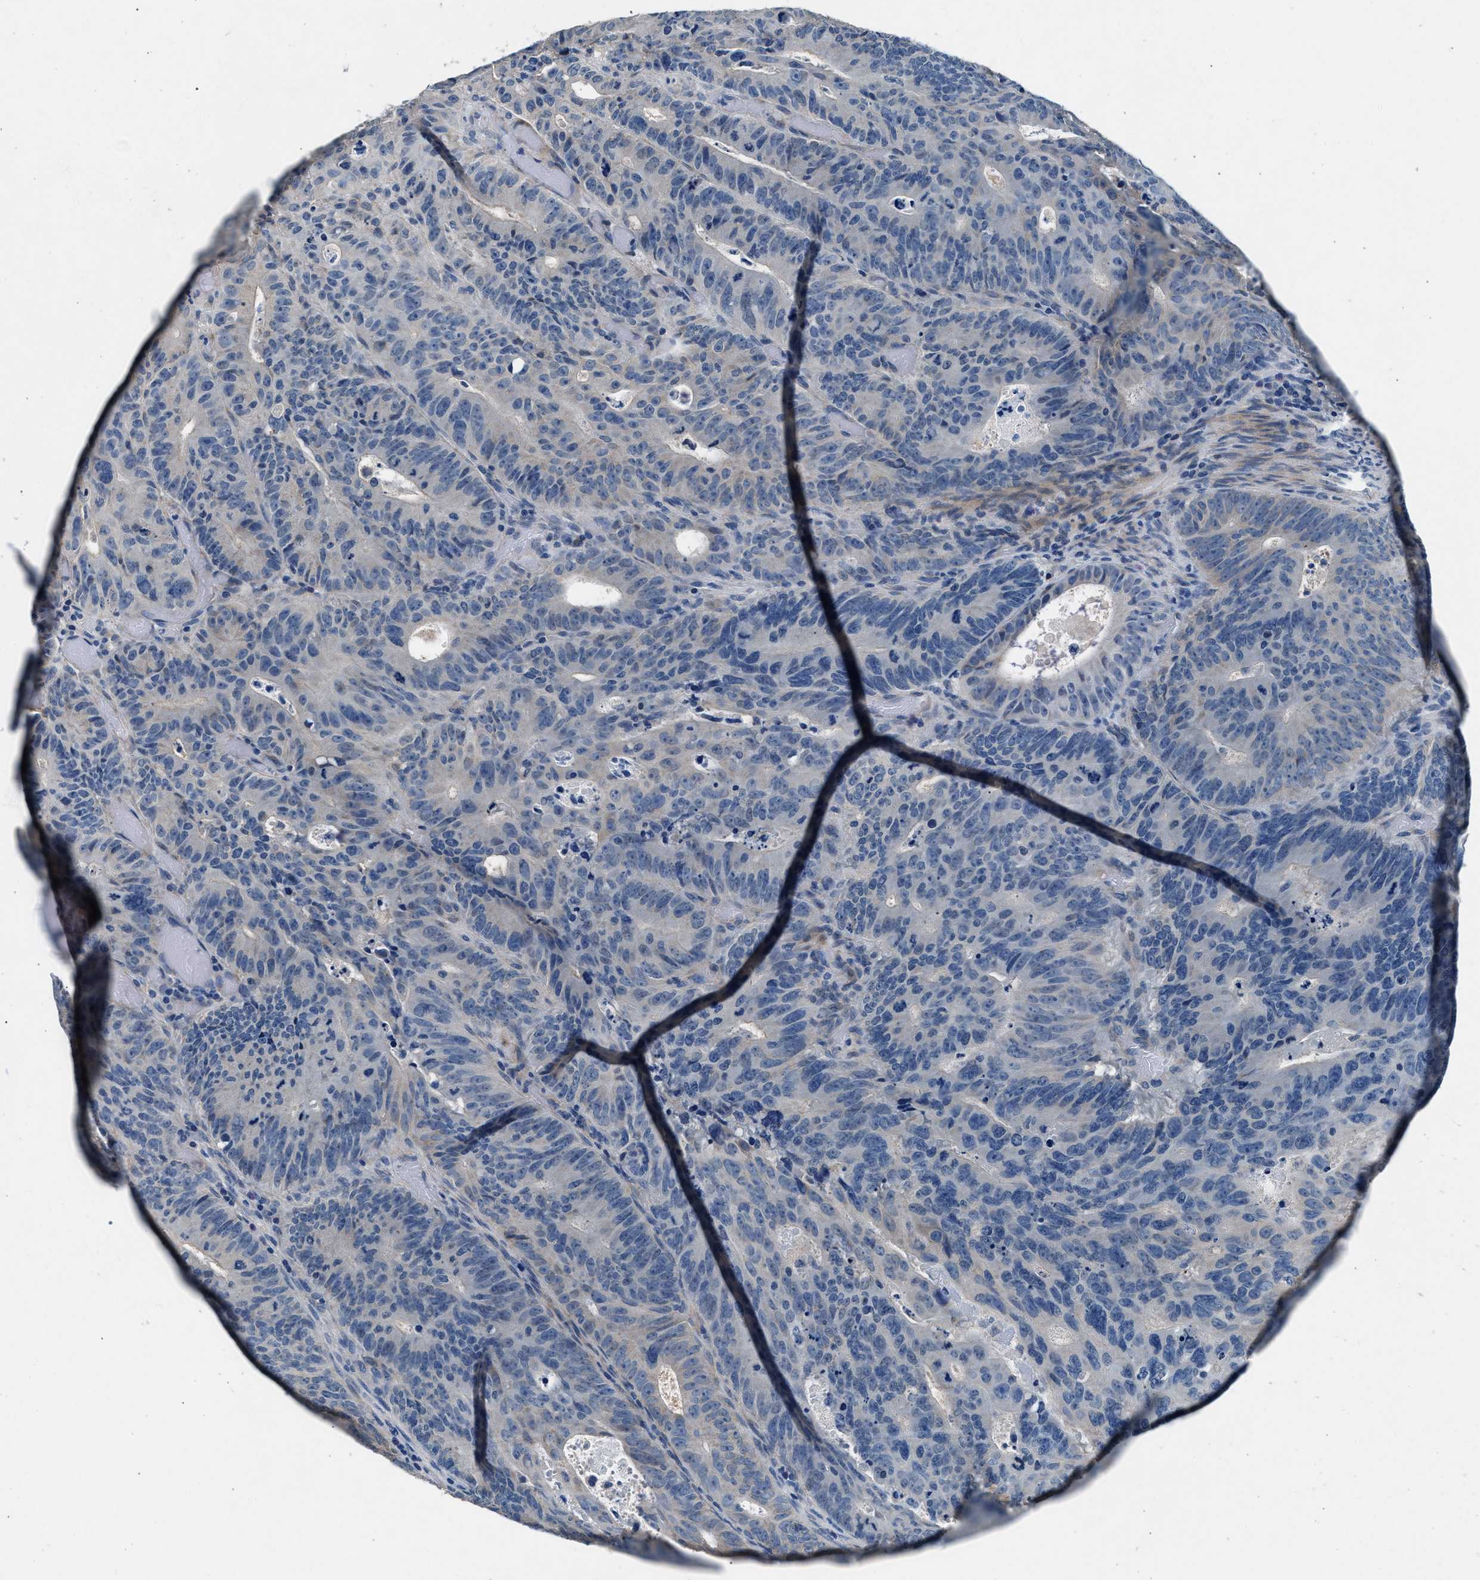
{"staining": {"intensity": "negative", "quantity": "none", "location": "none"}, "tissue": "colorectal cancer", "cell_type": "Tumor cells", "image_type": "cancer", "snomed": [{"axis": "morphology", "description": "Adenocarcinoma, NOS"}, {"axis": "topography", "description": "Colon"}], "caption": "IHC histopathology image of neoplastic tissue: human colorectal cancer (adenocarcinoma) stained with DAB exhibits no significant protein staining in tumor cells.", "gene": "DENND6B", "patient": {"sex": "male", "age": 87}}